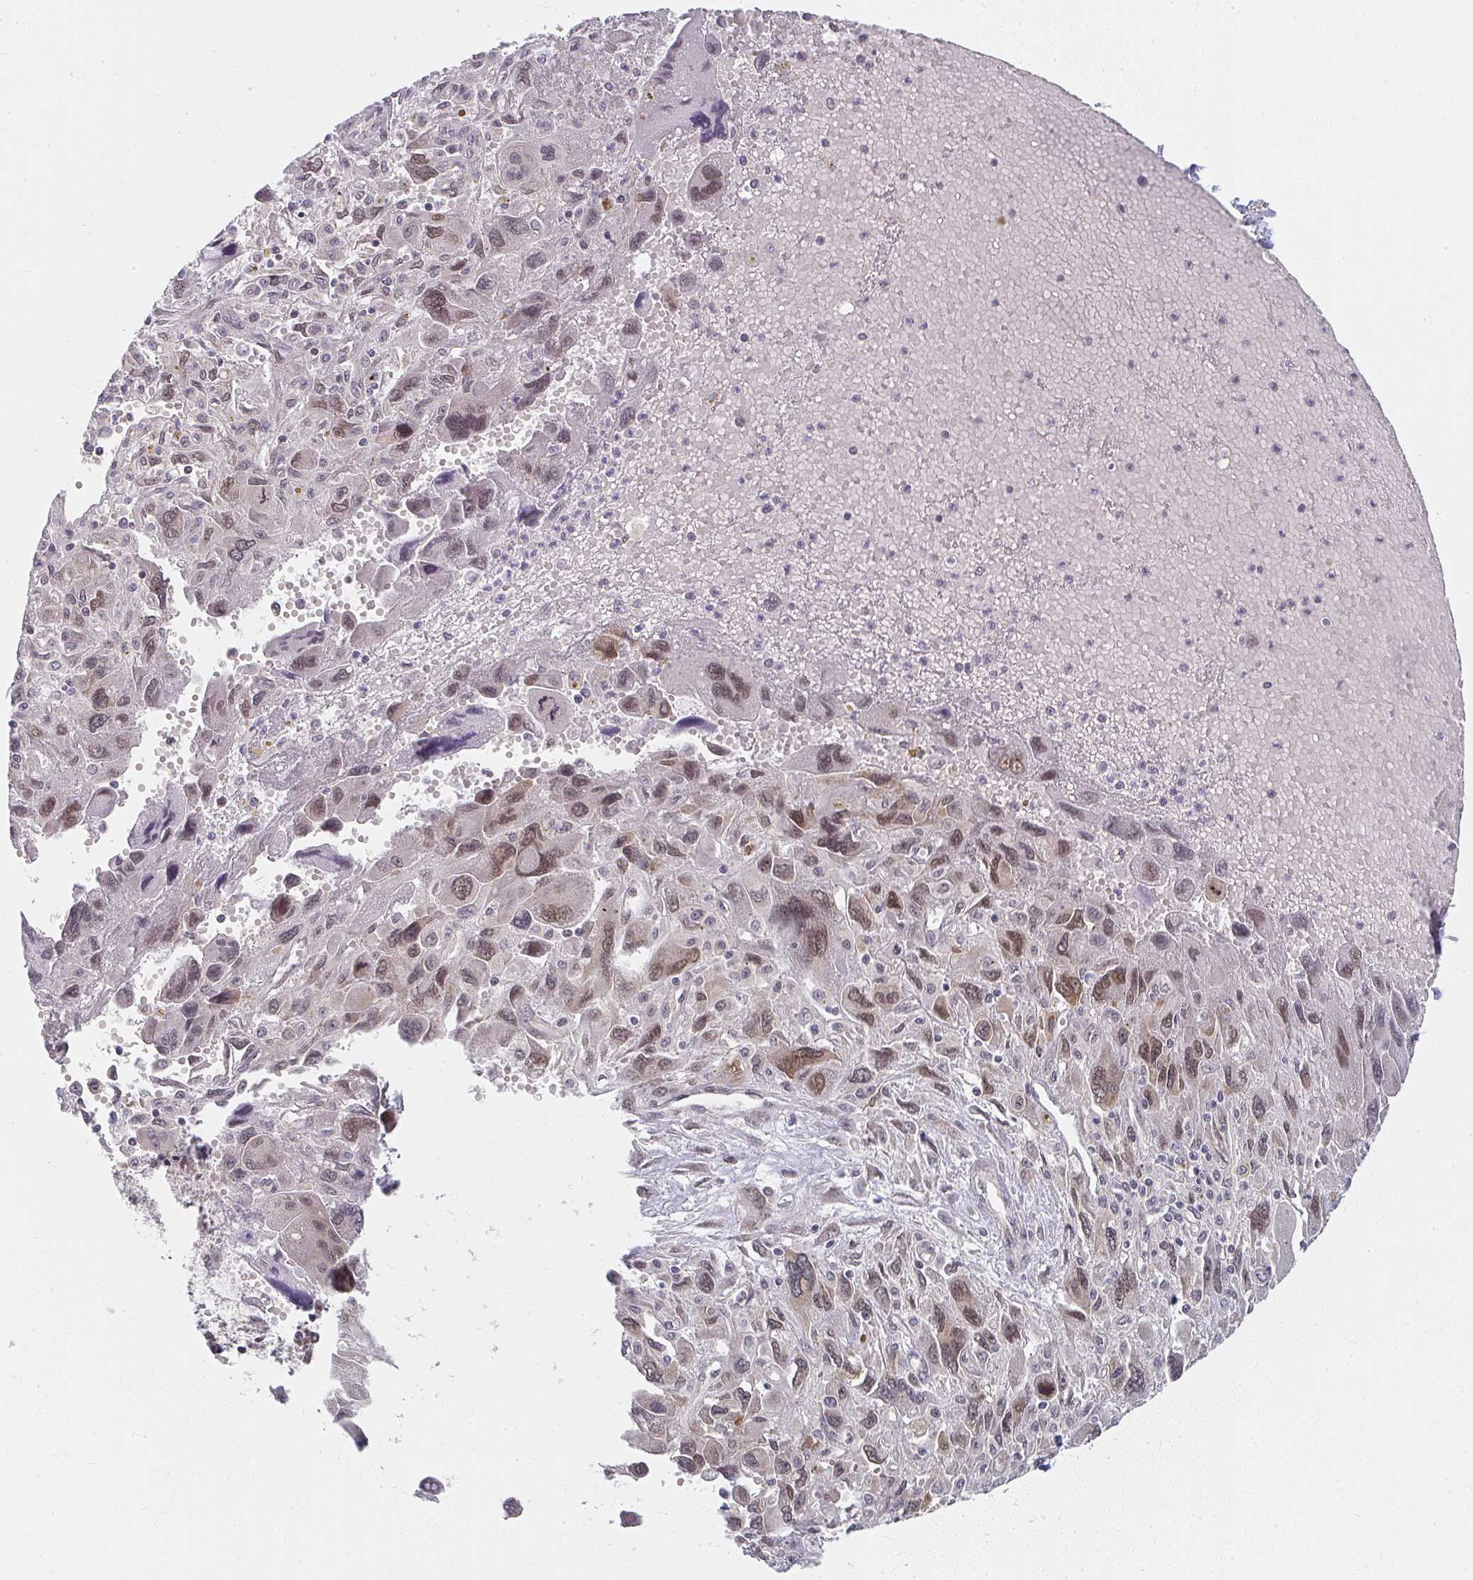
{"staining": {"intensity": "moderate", "quantity": "25%-75%", "location": "nuclear"}, "tissue": "pancreatic cancer", "cell_type": "Tumor cells", "image_type": "cancer", "snomed": [{"axis": "morphology", "description": "Adenocarcinoma, NOS"}, {"axis": "topography", "description": "Pancreas"}], "caption": "This histopathology image displays immunohistochemistry (IHC) staining of pancreatic adenocarcinoma, with medium moderate nuclear positivity in about 25%-75% of tumor cells.", "gene": "SYNCRIP", "patient": {"sex": "female", "age": 47}}